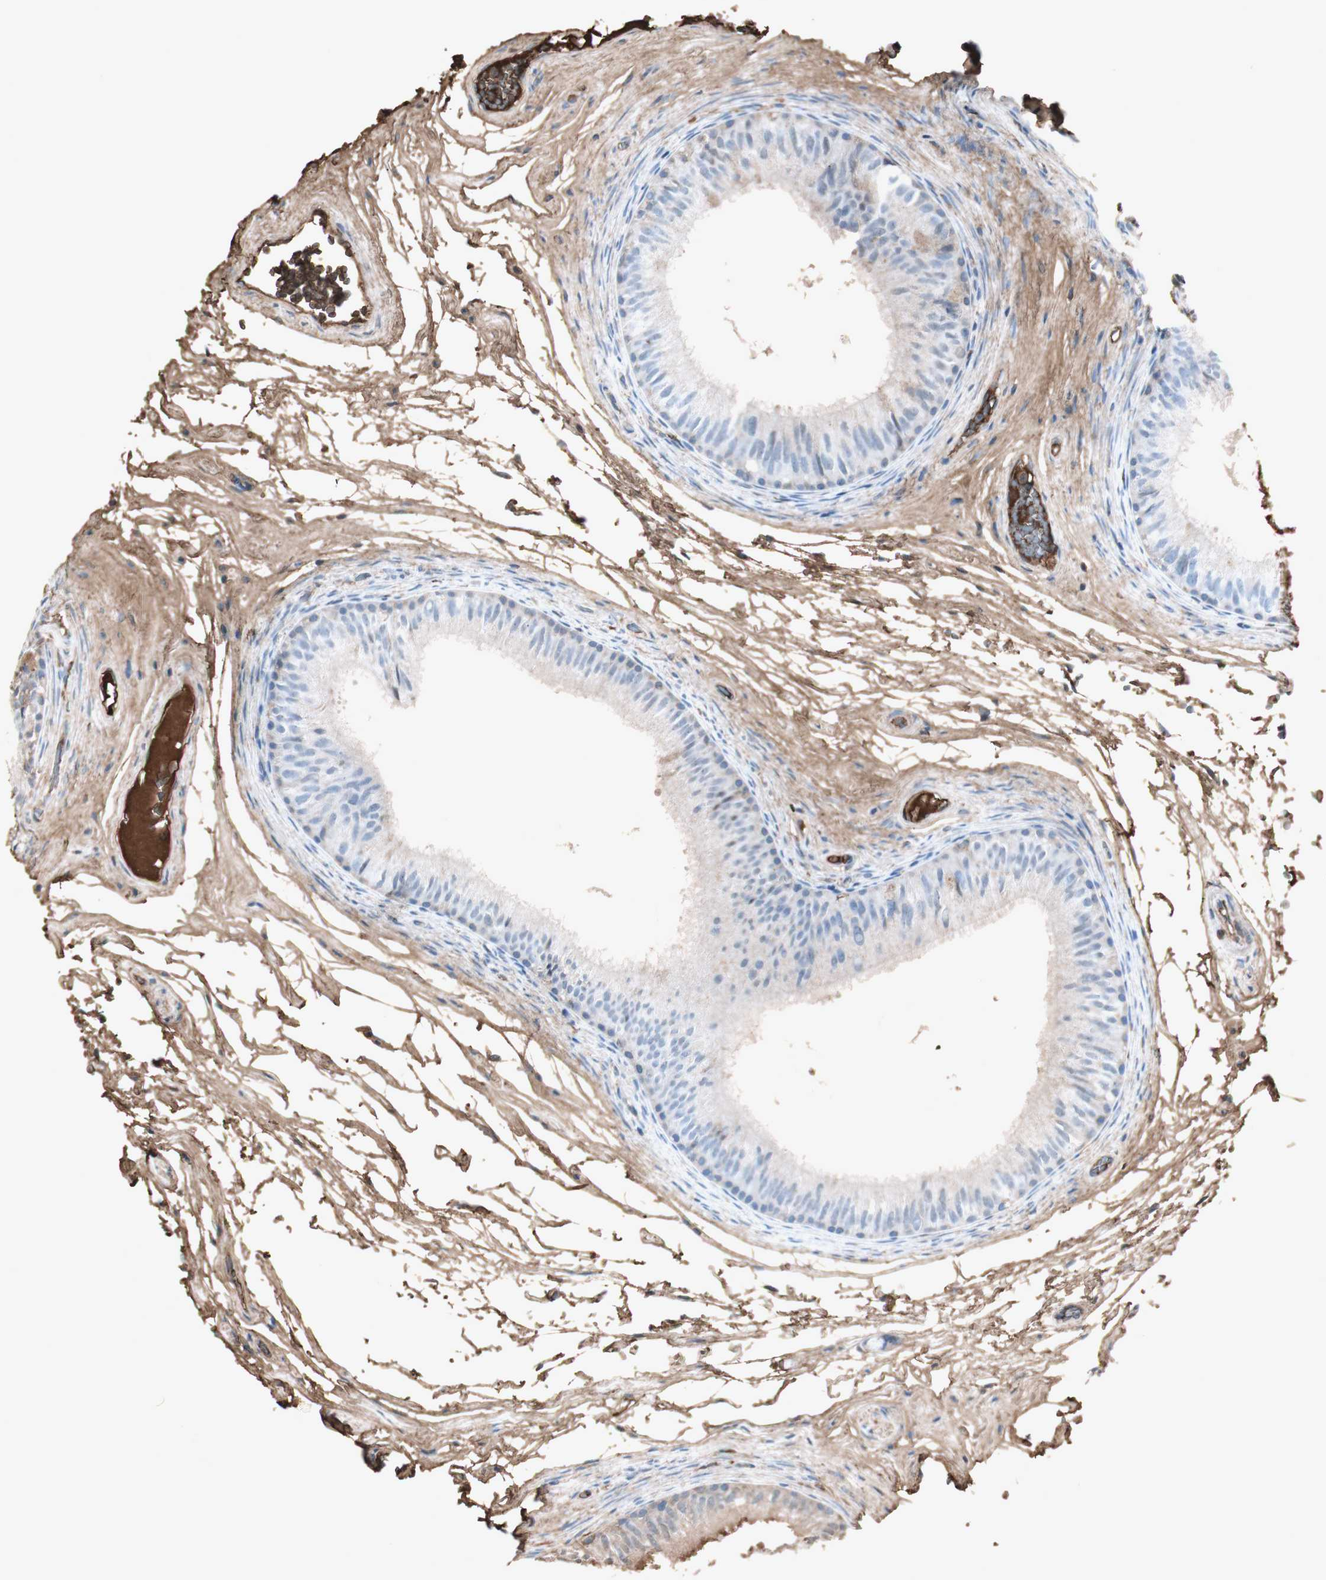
{"staining": {"intensity": "weak", "quantity": "25%-75%", "location": "cytoplasmic/membranous"}, "tissue": "epididymis", "cell_type": "Glandular cells", "image_type": "normal", "snomed": [{"axis": "morphology", "description": "Normal tissue, NOS"}, {"axis": "topography", "description": "Epididymis"}], "caption": "DAB (3,3'-diaminobenzidine) immunohistochemical staining of unremarkable epididymis exhibits weak cytoplasmic/membranous protein expression in approximately 25%-75% of glandular cells. Immunohistochemistry stains the protein of interest in brown and the nuclei are stained blue.", "gene": "MMP14", "patient": {"sex": "male", "age": 36}}